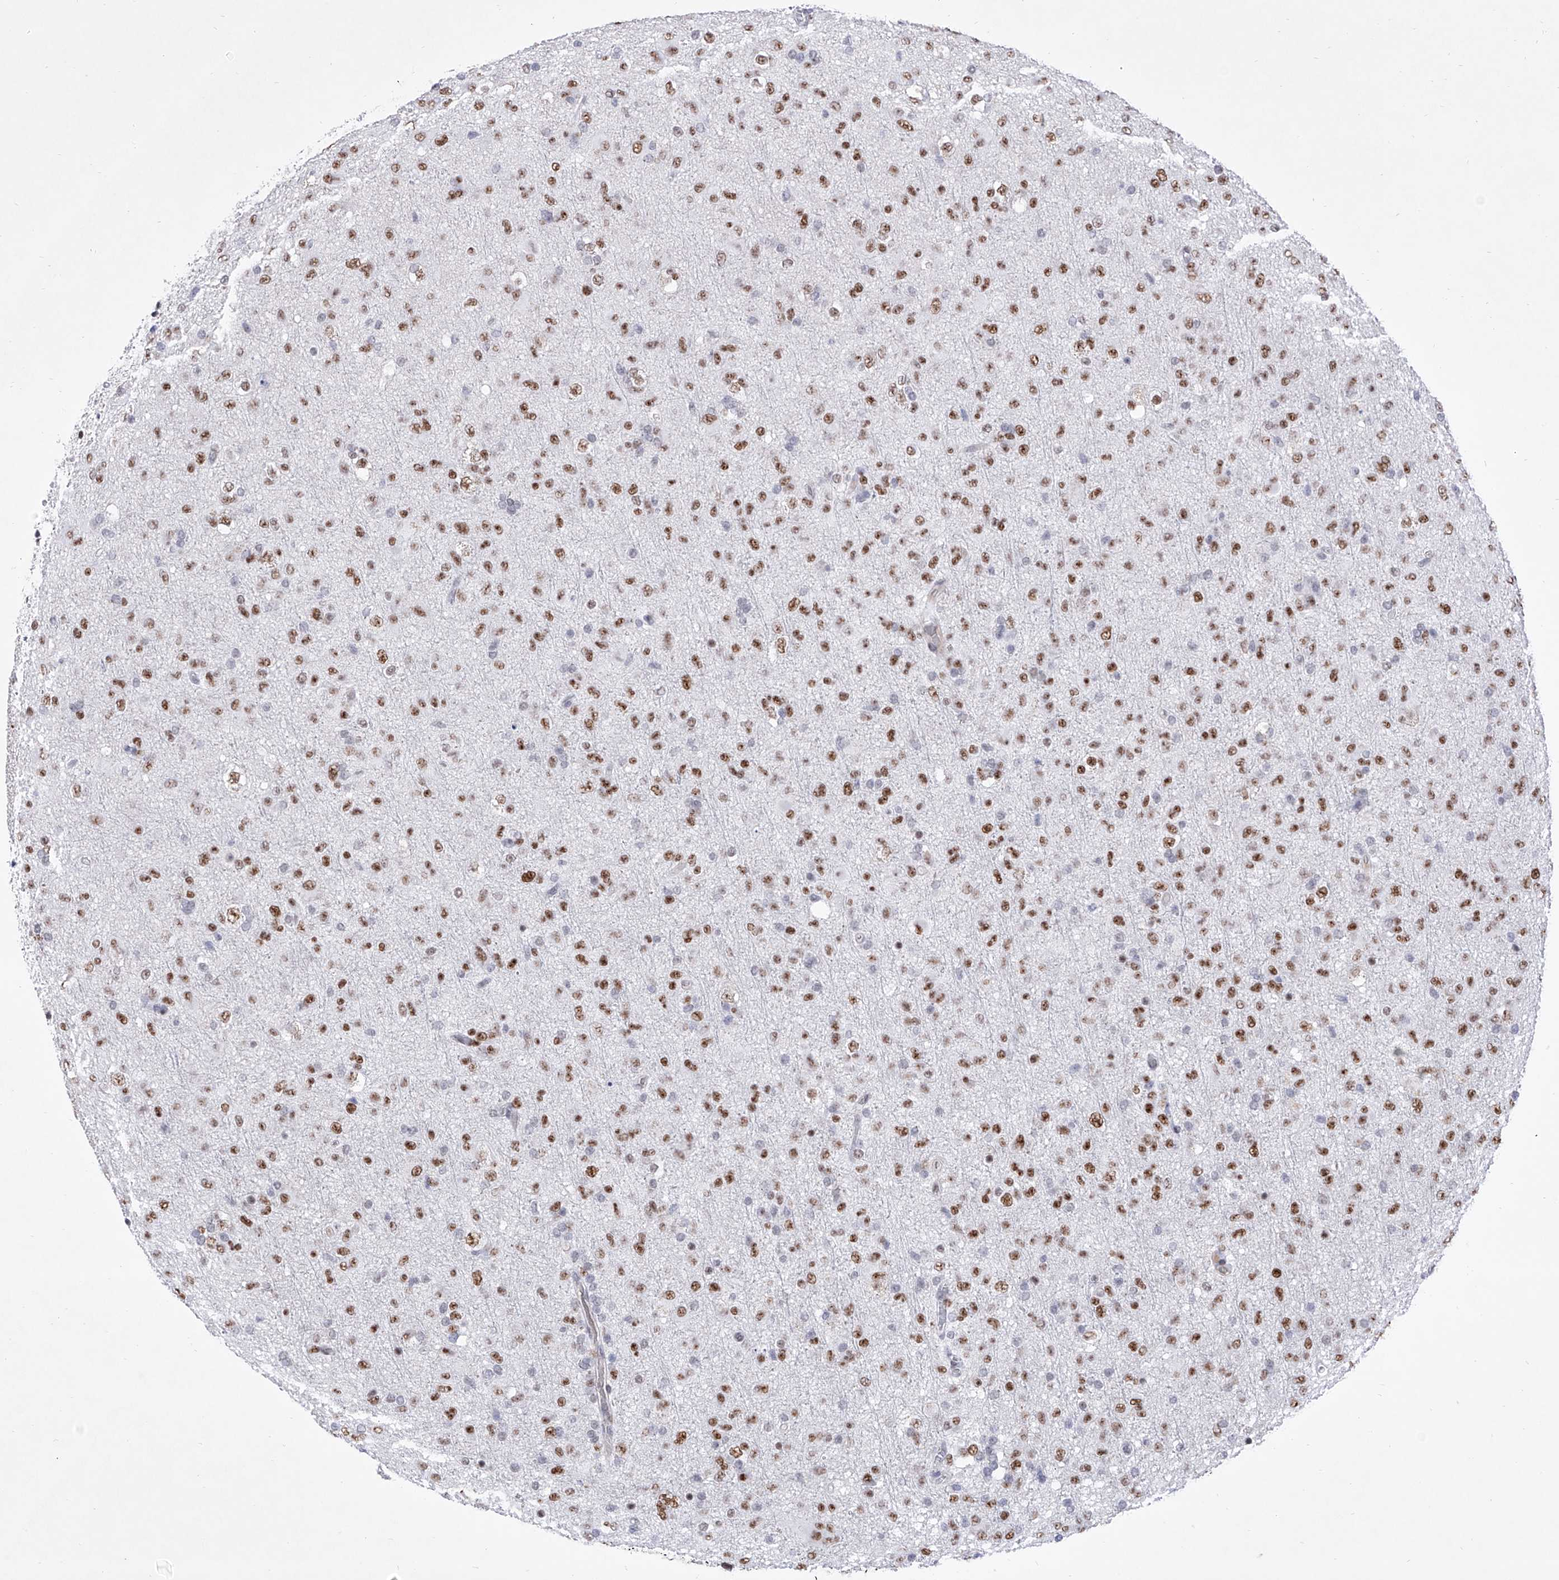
{"staining": {"intensity": "moderate", "quantity": ">75%", "location": "nuclear"}, "tissue": "glioma", "cell_type": "Tumor cells", "image_type": "cancer", "snomed": [{"axis": "morphology", "description": "Glioma, malignant, Low grade"}, {"axis": "topography", "description": "Brain"}], "caption": "This photomicrograph exhibits immunohistochemistry staining of glioma, with medium moderate nuclear expression in about >75% of tumor cells.", "gene": "ATN1", "patient": {"sex": "male", "age": 65}}